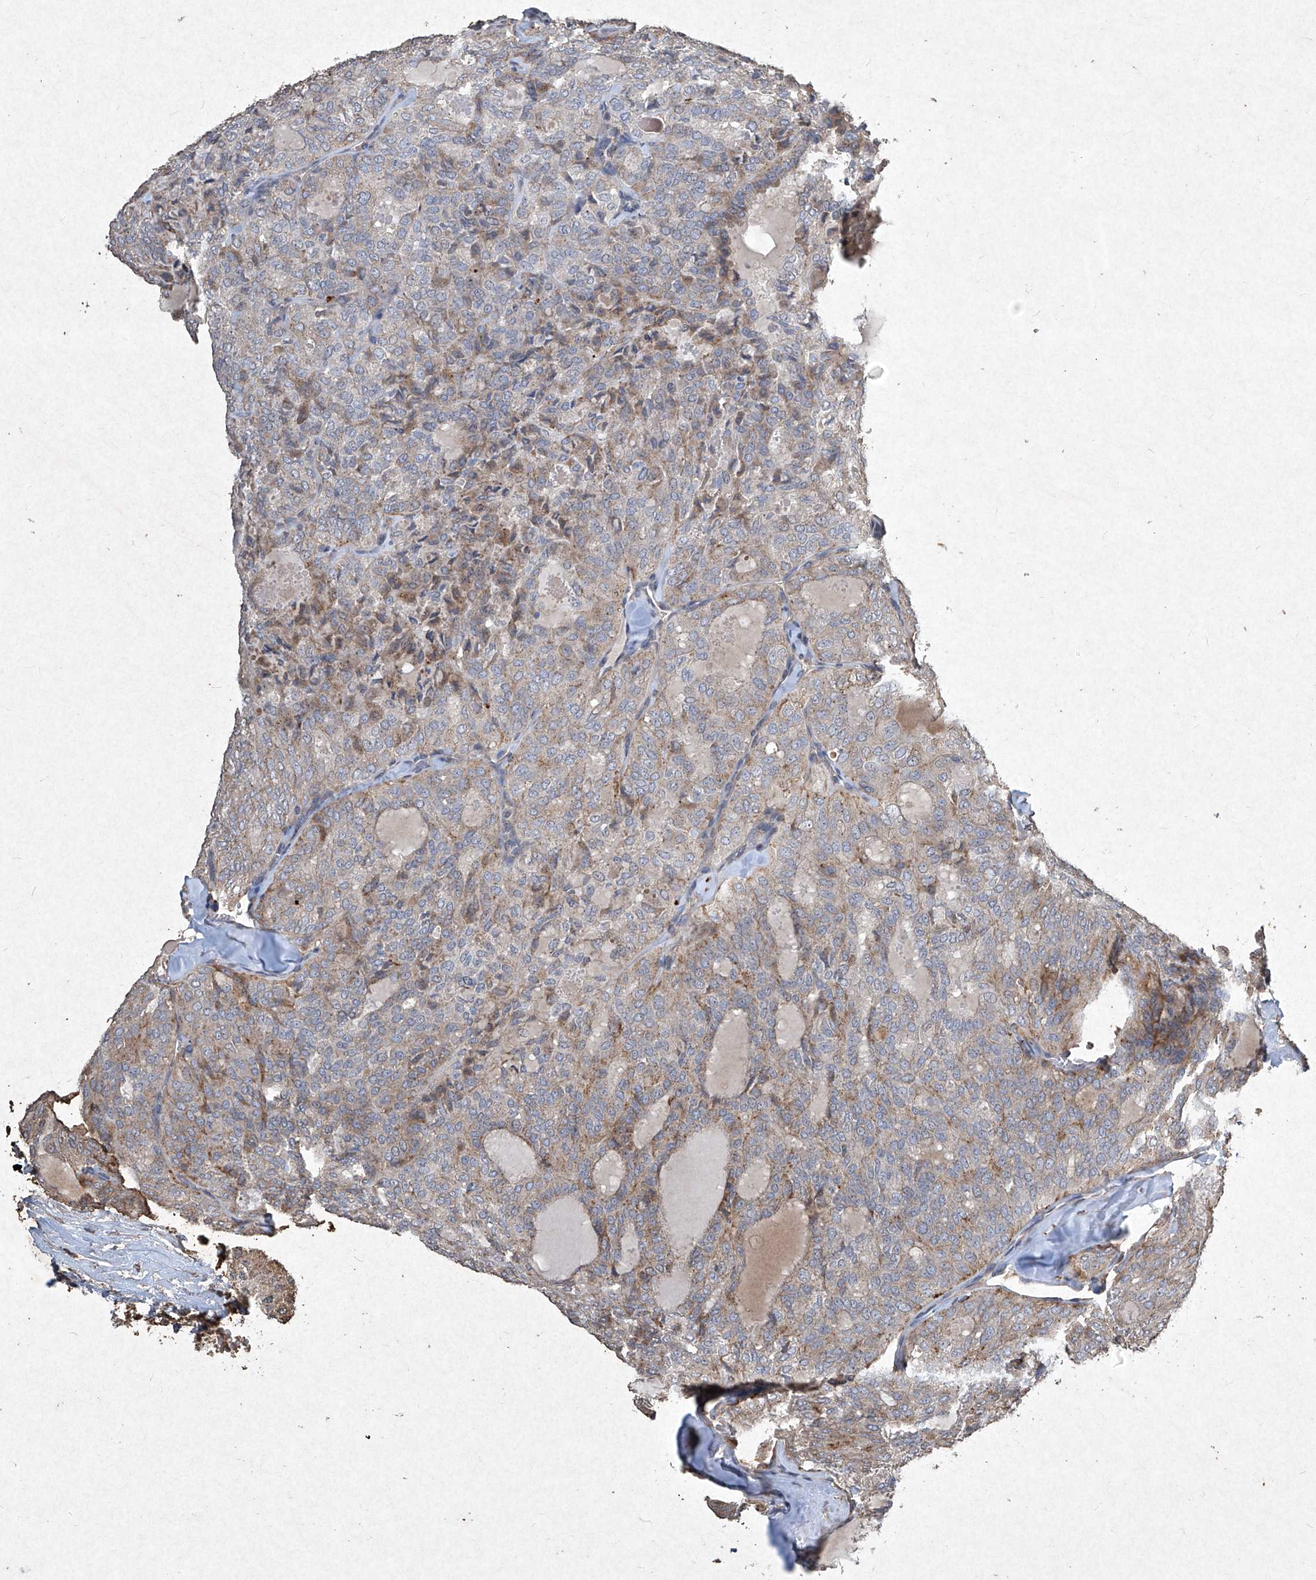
{"staining": {"intensity": "moderate", "quantity": "25%-75%", "location": "cytoplasmic/membranous"}, "tissue": "thyroid cancer", "cell_type": "Tumor cells", "image_type": "cancer", "snomed": [{"axis": "morphology", "description": "Follicular adenoma carcinoma, NOS"}, {"axis": "topography", "description": "Thyroid gland"}], "caption": "Follicular adenoma carcinoma (thyroid) stained with a brown dye shows moderate cytoplasmic/membranous positive staining in about 25%-75% of tumor cells.", "gene": "MED16", "patient": {"sex": "male", "age": 75}}